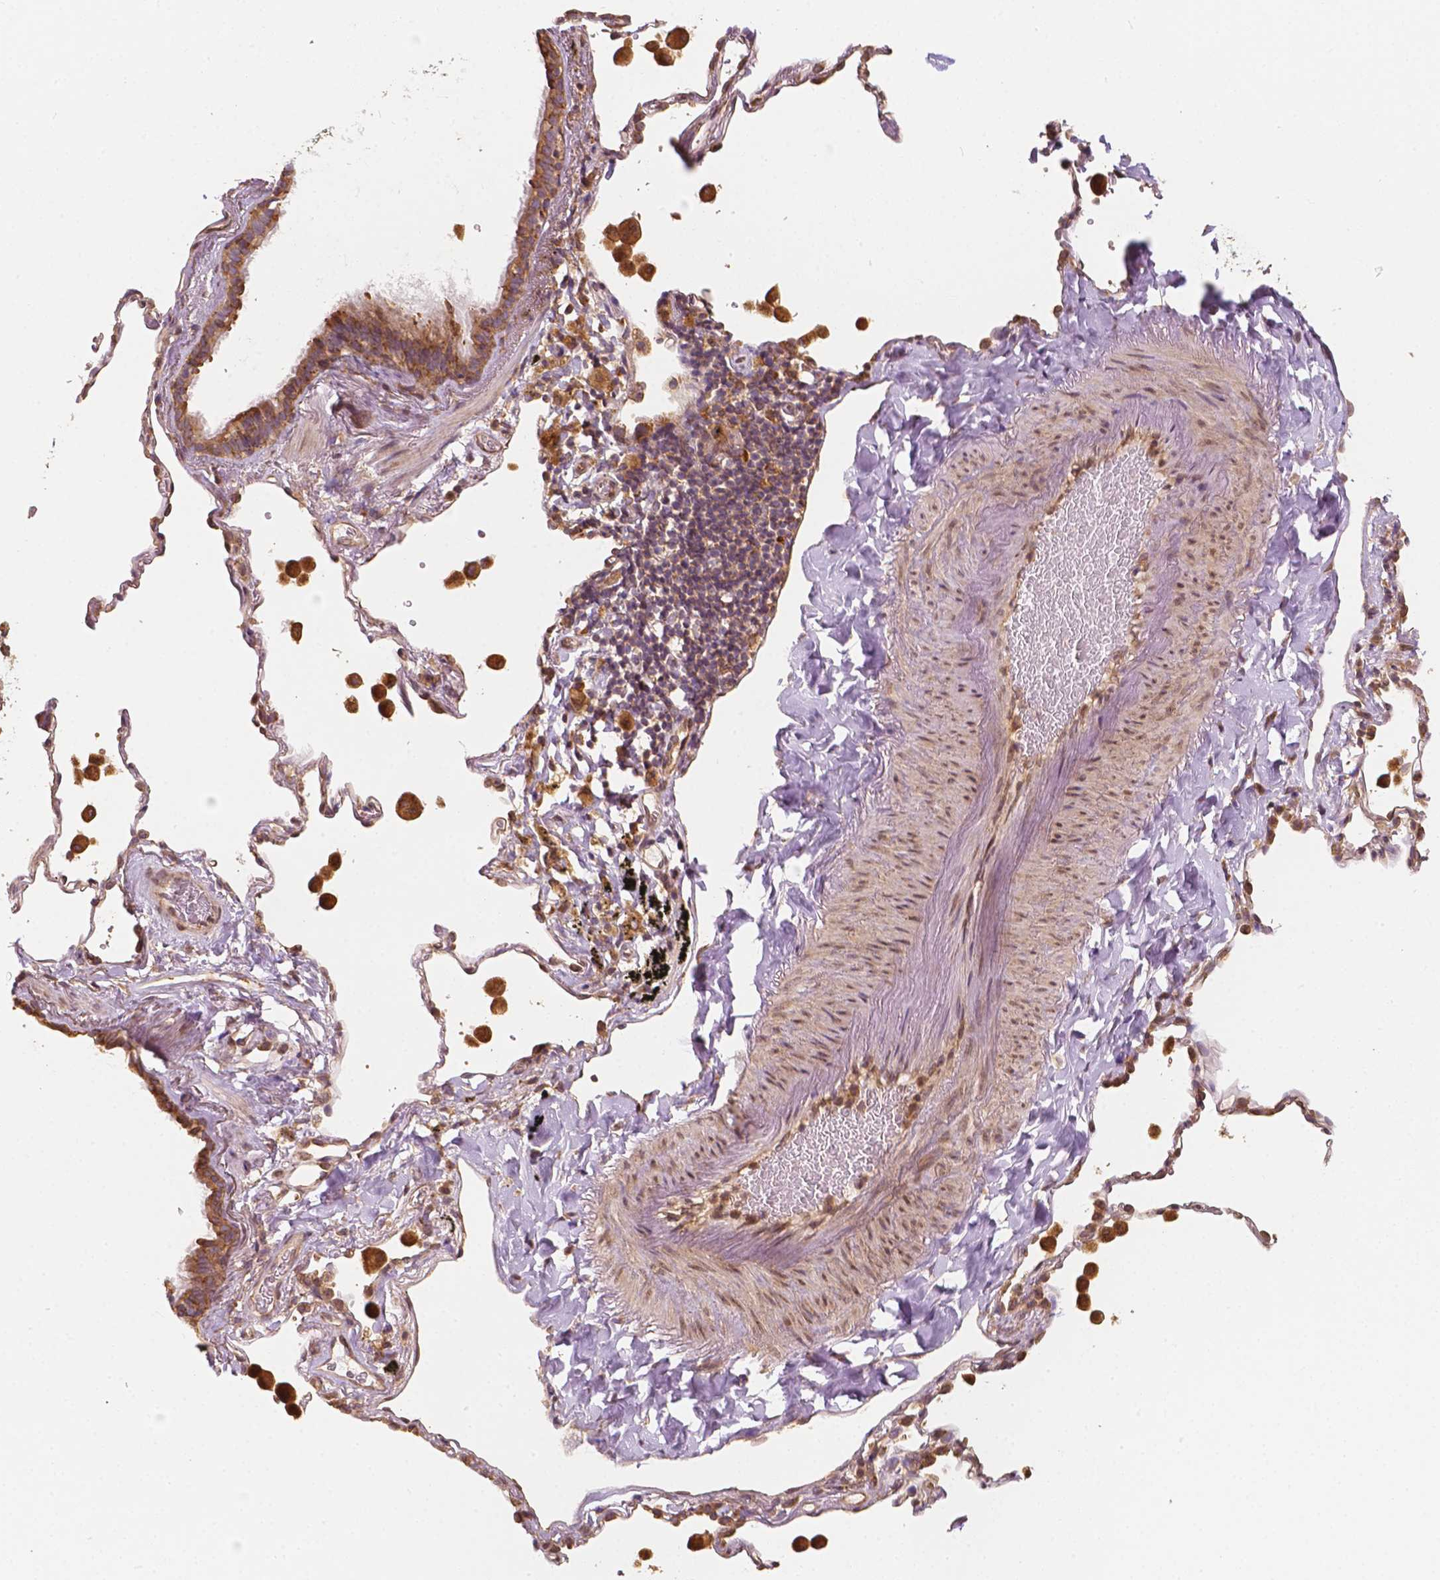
{"staining": {"intensity": "moderate", "quantity": ">75%", "location": "cytoplasmic/membranous"}, "tissue": "bronchus", "cell_type": "Respiratory epithelial cells", "image_type": "normal", "snomed": [{"axis": "morphology", "description": "Normal tissue, NOS"}, {"axis": "topography", "description": "Bronchus"}, {"axis": "topography", "description": "Lung"}], "caption": "Human bronchus stained for a protein (brown) displays moderate cytoplasmic/membranous positive staining in about >75% of respiratory epithelial cells.", "gene": "G3BP1", "patient": {"sex": "male", "age": 54}}